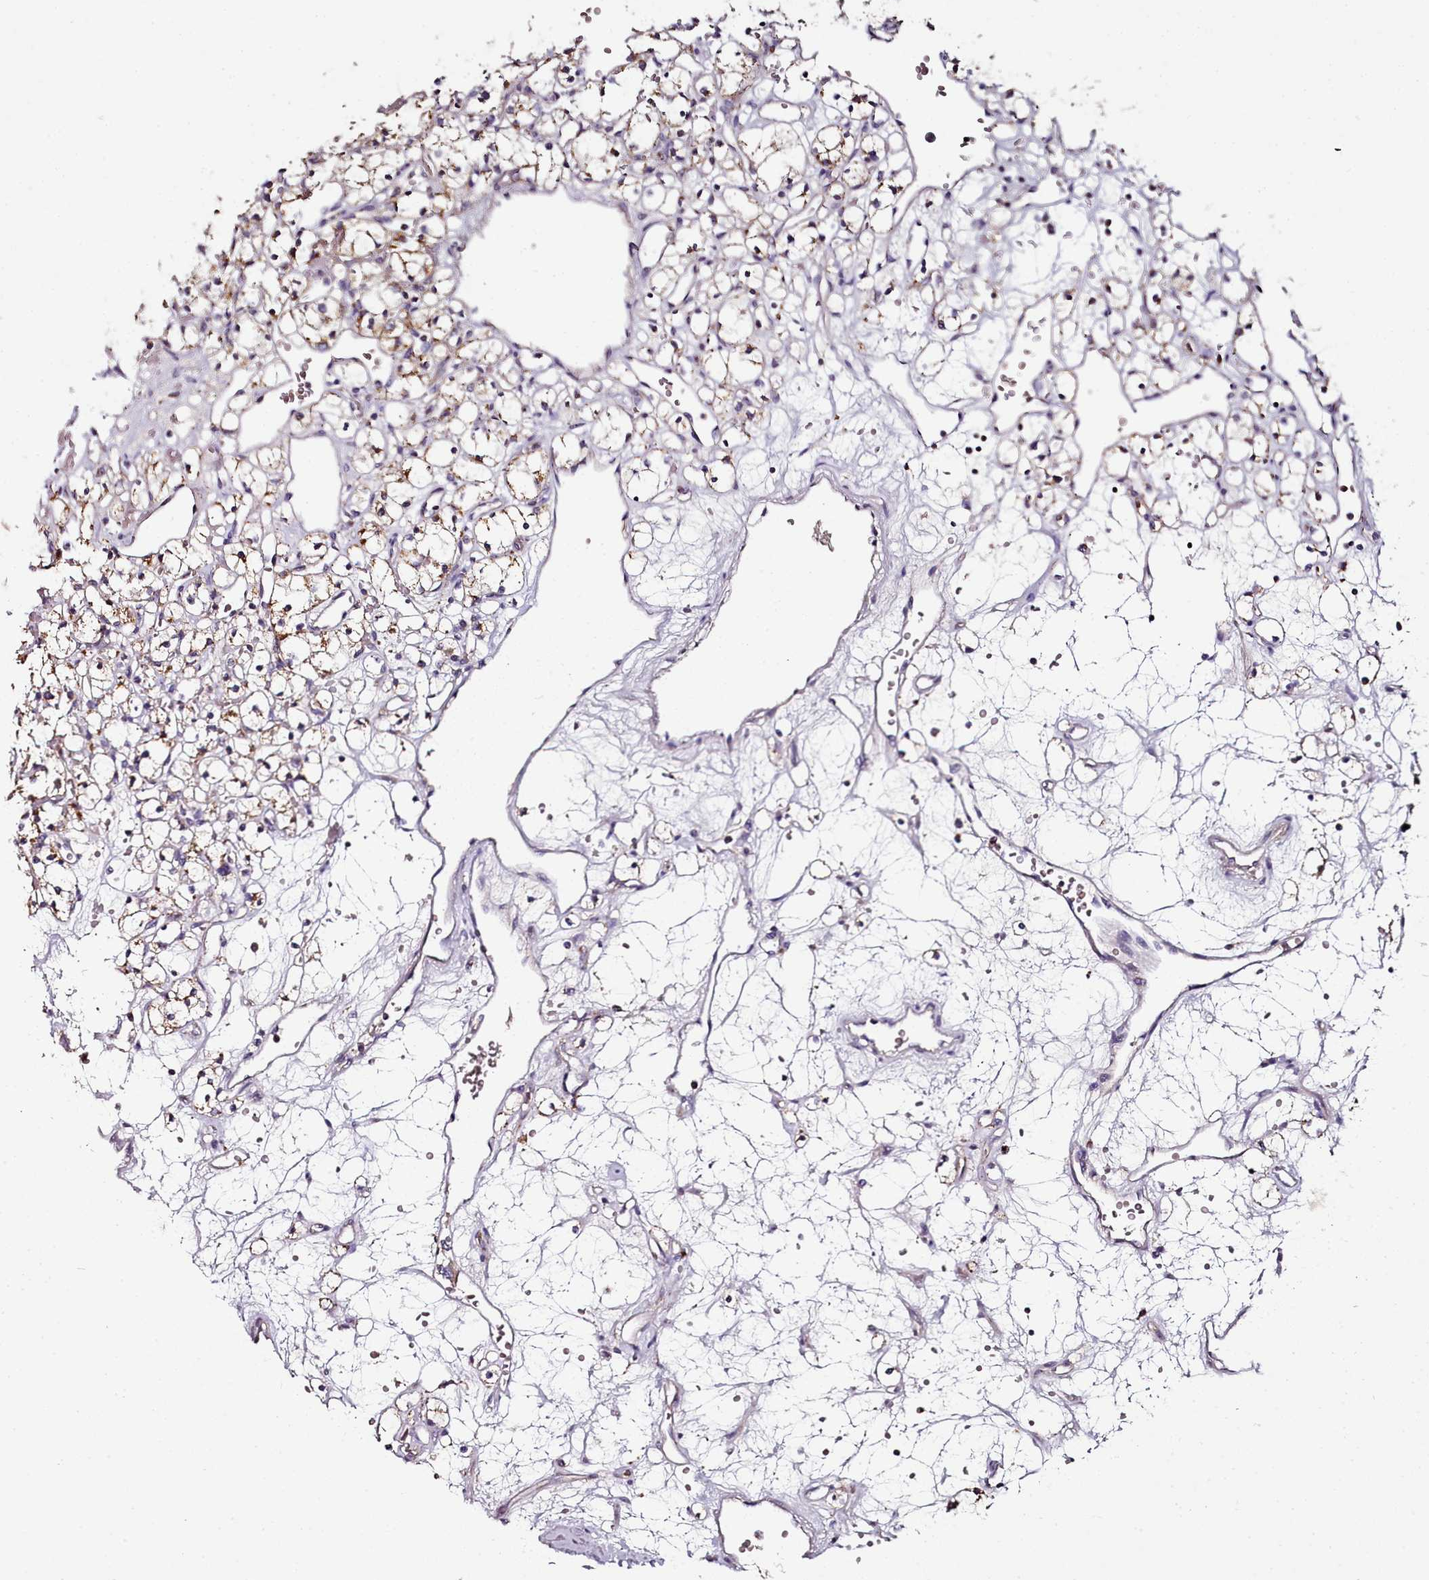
{"staining": {"intensity": "moderate", "quantity": "<25%", "location": "cytoplasmic/membranous"}, "tissue": "renal cancer", "cell_type": "Tumor cells", "image_type": "cancer", "snomed": [{"axis": "morphology", "description": "Adenocarcinoma, NOS"}, {"axis": "topography", "description": "Kidney"}], "caption": "Immunohistochemical staining of renal adenocarcinoma demonstrates low levels of moderate cytoplasmic/membranous staining in about <25% of tumor cells.", "gene": "ACSS1", "patient": {"sex": "female", "age": 59}}